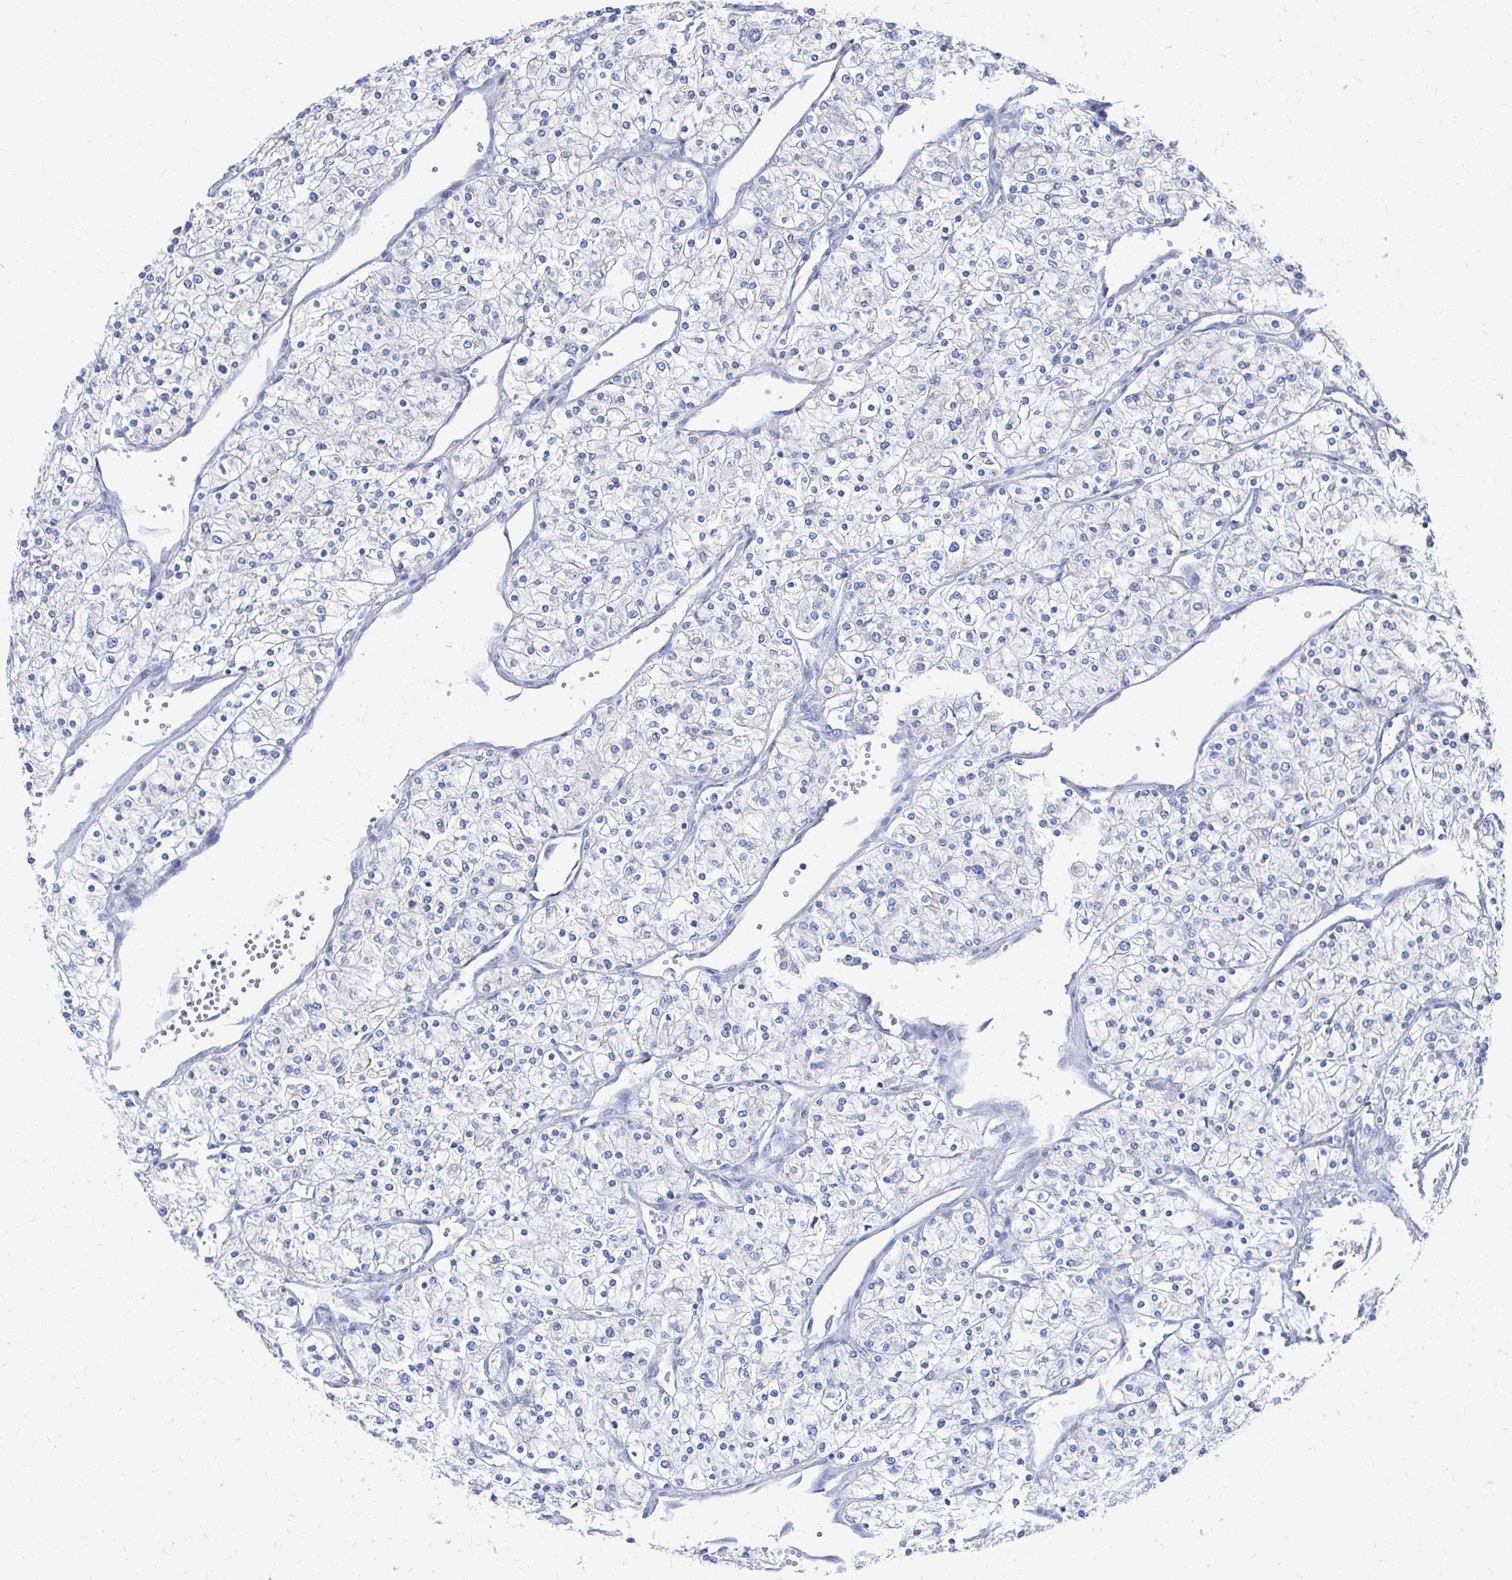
{"staining": {"intensity": "negative", "quantity": "none", "location": "none"}, "tissue": "renal cancer", "cell_type": "Tumor cells", "image_type": "cancer", "snomed": [{"axis": "morphology", "description": "Adenocarcinoma, NOS"}, {"axis": "topography", "description": "Kidney"}], "caption": "IHC micrograph of neoplastic tissue: human renal adenocarcinoma stained with DAB (3,3'-diaminobenzidine) demonstrates no significant protein expression in tumor cells.", "gene": "PLEKHG7", "patient": {"sex": "male", "age": 80}}